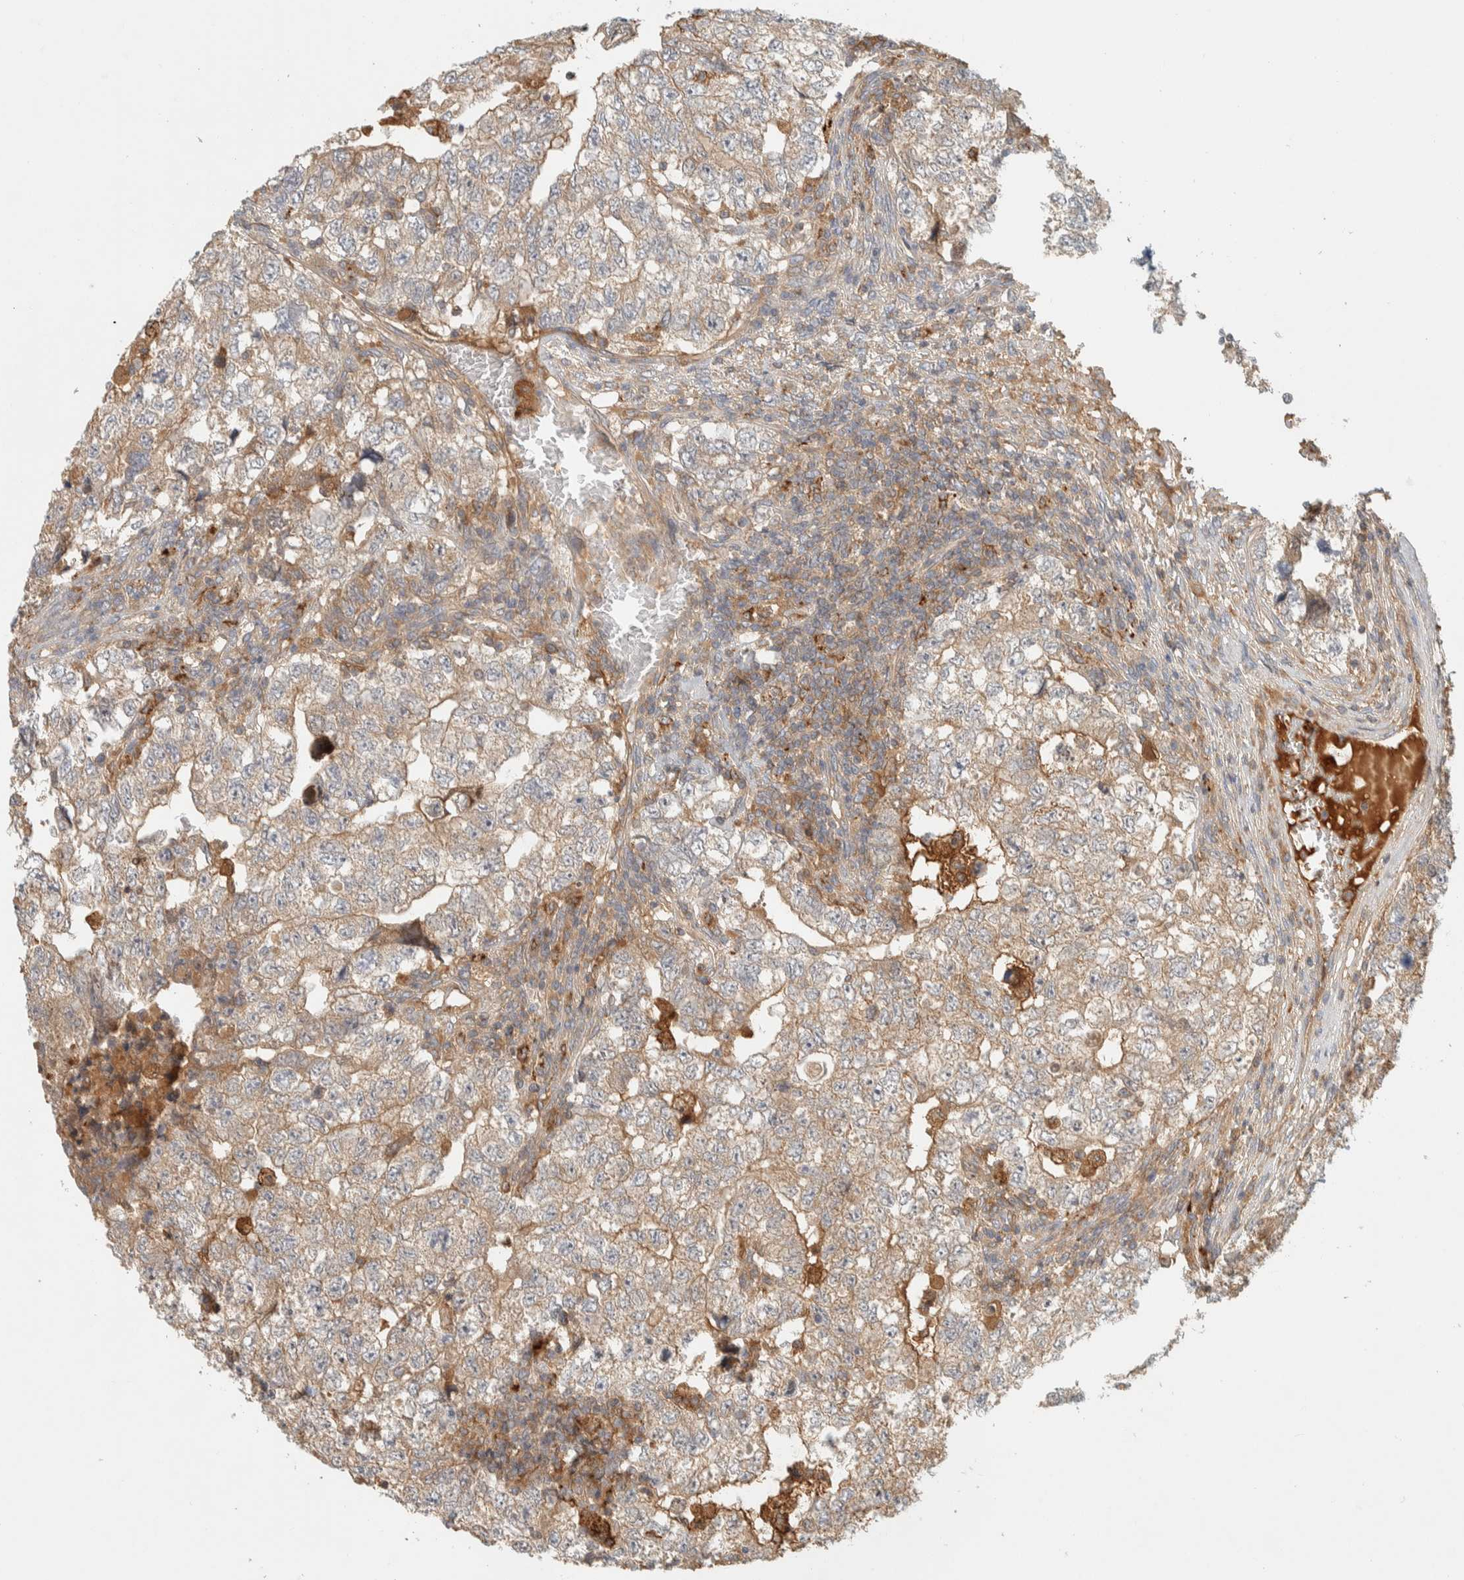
{"staining": {"intensity": "weak", "quantity": ">75%", "location": "cytoplasmic/membranous"}, "tissue": "testis cancer", "cell_type": "Tumor cells", "image_type": "cancer", "snomed": [{"axis": "morphology", "description": "Carcinoma, Embryonal, NOS"}, {"axis": "topography", "description": "Testis"}], "caption": "Protein expression by IHC displays weak cytoplasmic/membranous expression in about >75% of tumor cells in embryonal carcinoma (testis).", "gene": "FAM167A", "patient": {"sex": "male", "age": 36}}